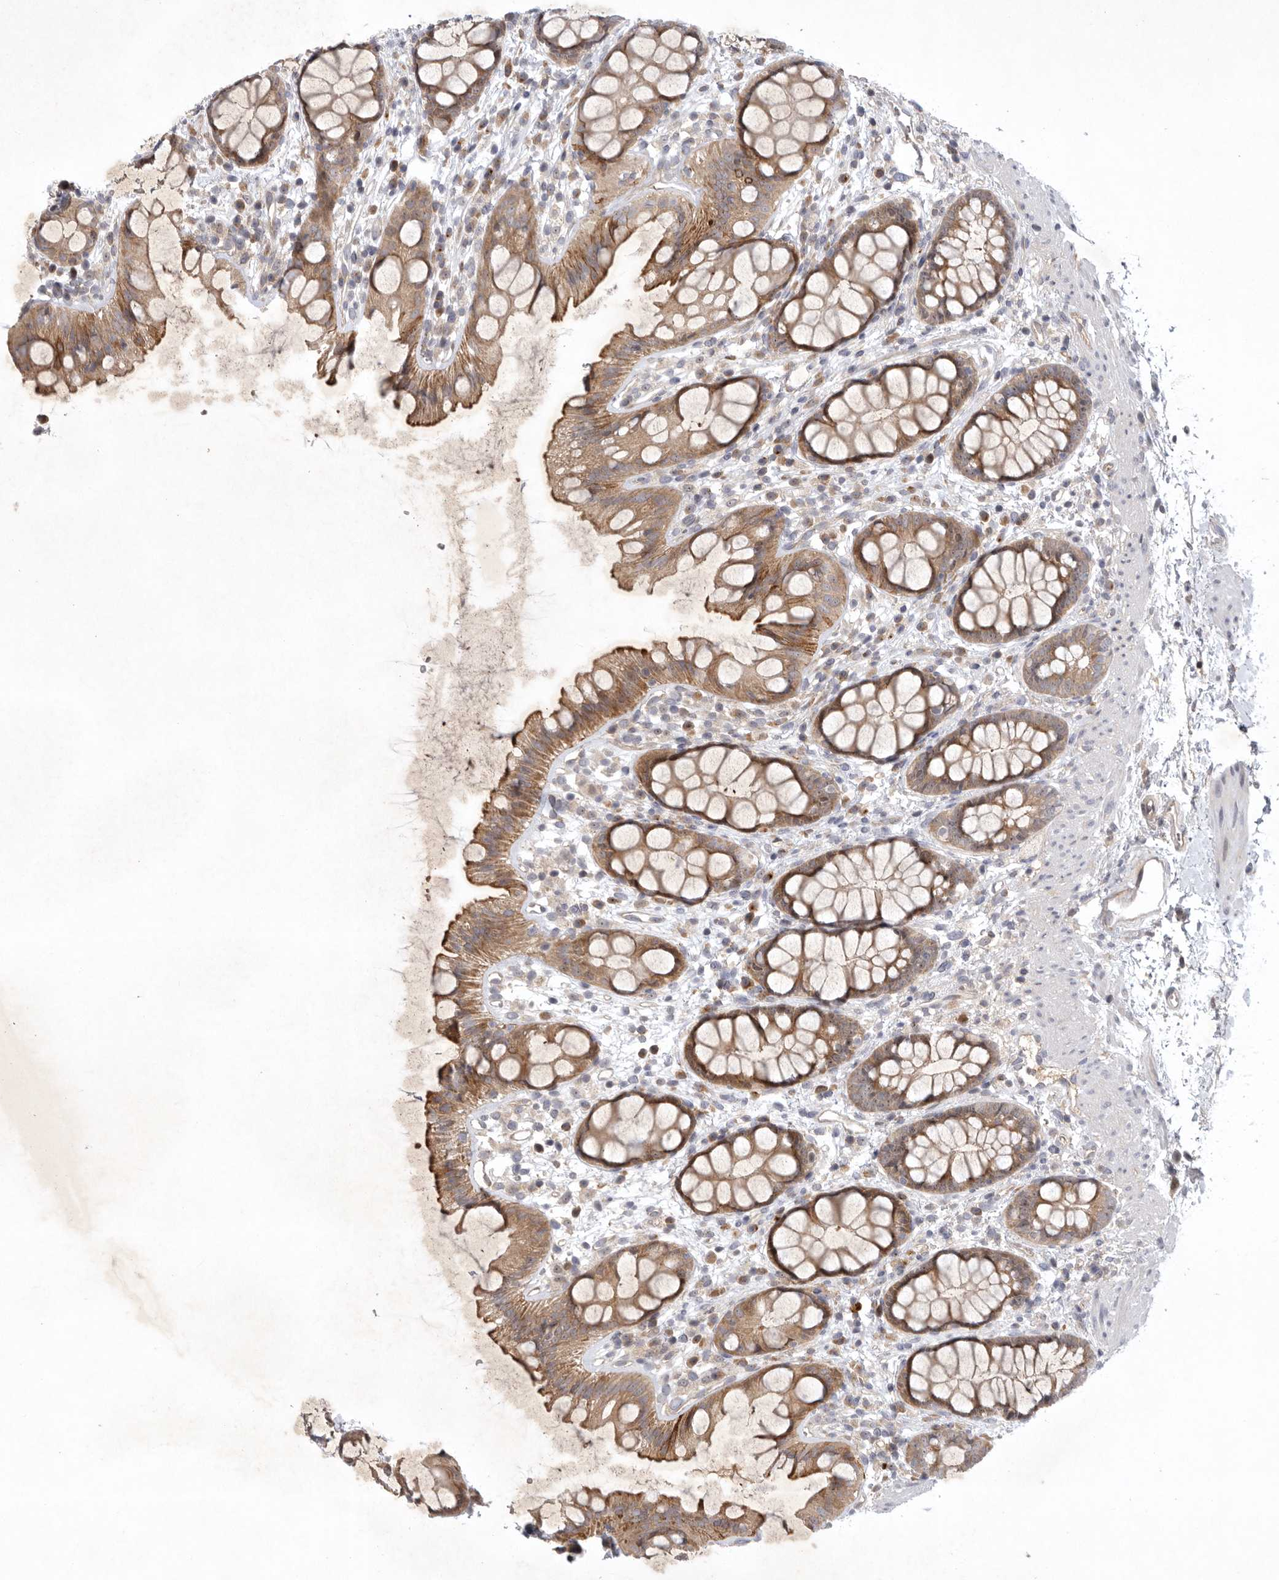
{"staining": {"intensity": "moderate", "quantity": ">75%", "location": "cytoplasmic/membranous"}, "tissue": "rectum", "cell_type": "Glandular cells", "image_type": "normal", "snomed": [{"axis": "morphology", "description": "Normal tissue, NOS"}, {"axis": "topography", "description": "Rectum"}], "caption": "IHC histopathology image of unremarkable rectum stained for a protein (brown), which demonstrates medium levels of moderate cytoplasmic/membranous positivity in approximately >75% of glandular cells.", "gene": "KIF2B", "patient": {"sex": "female", "age": 65}}